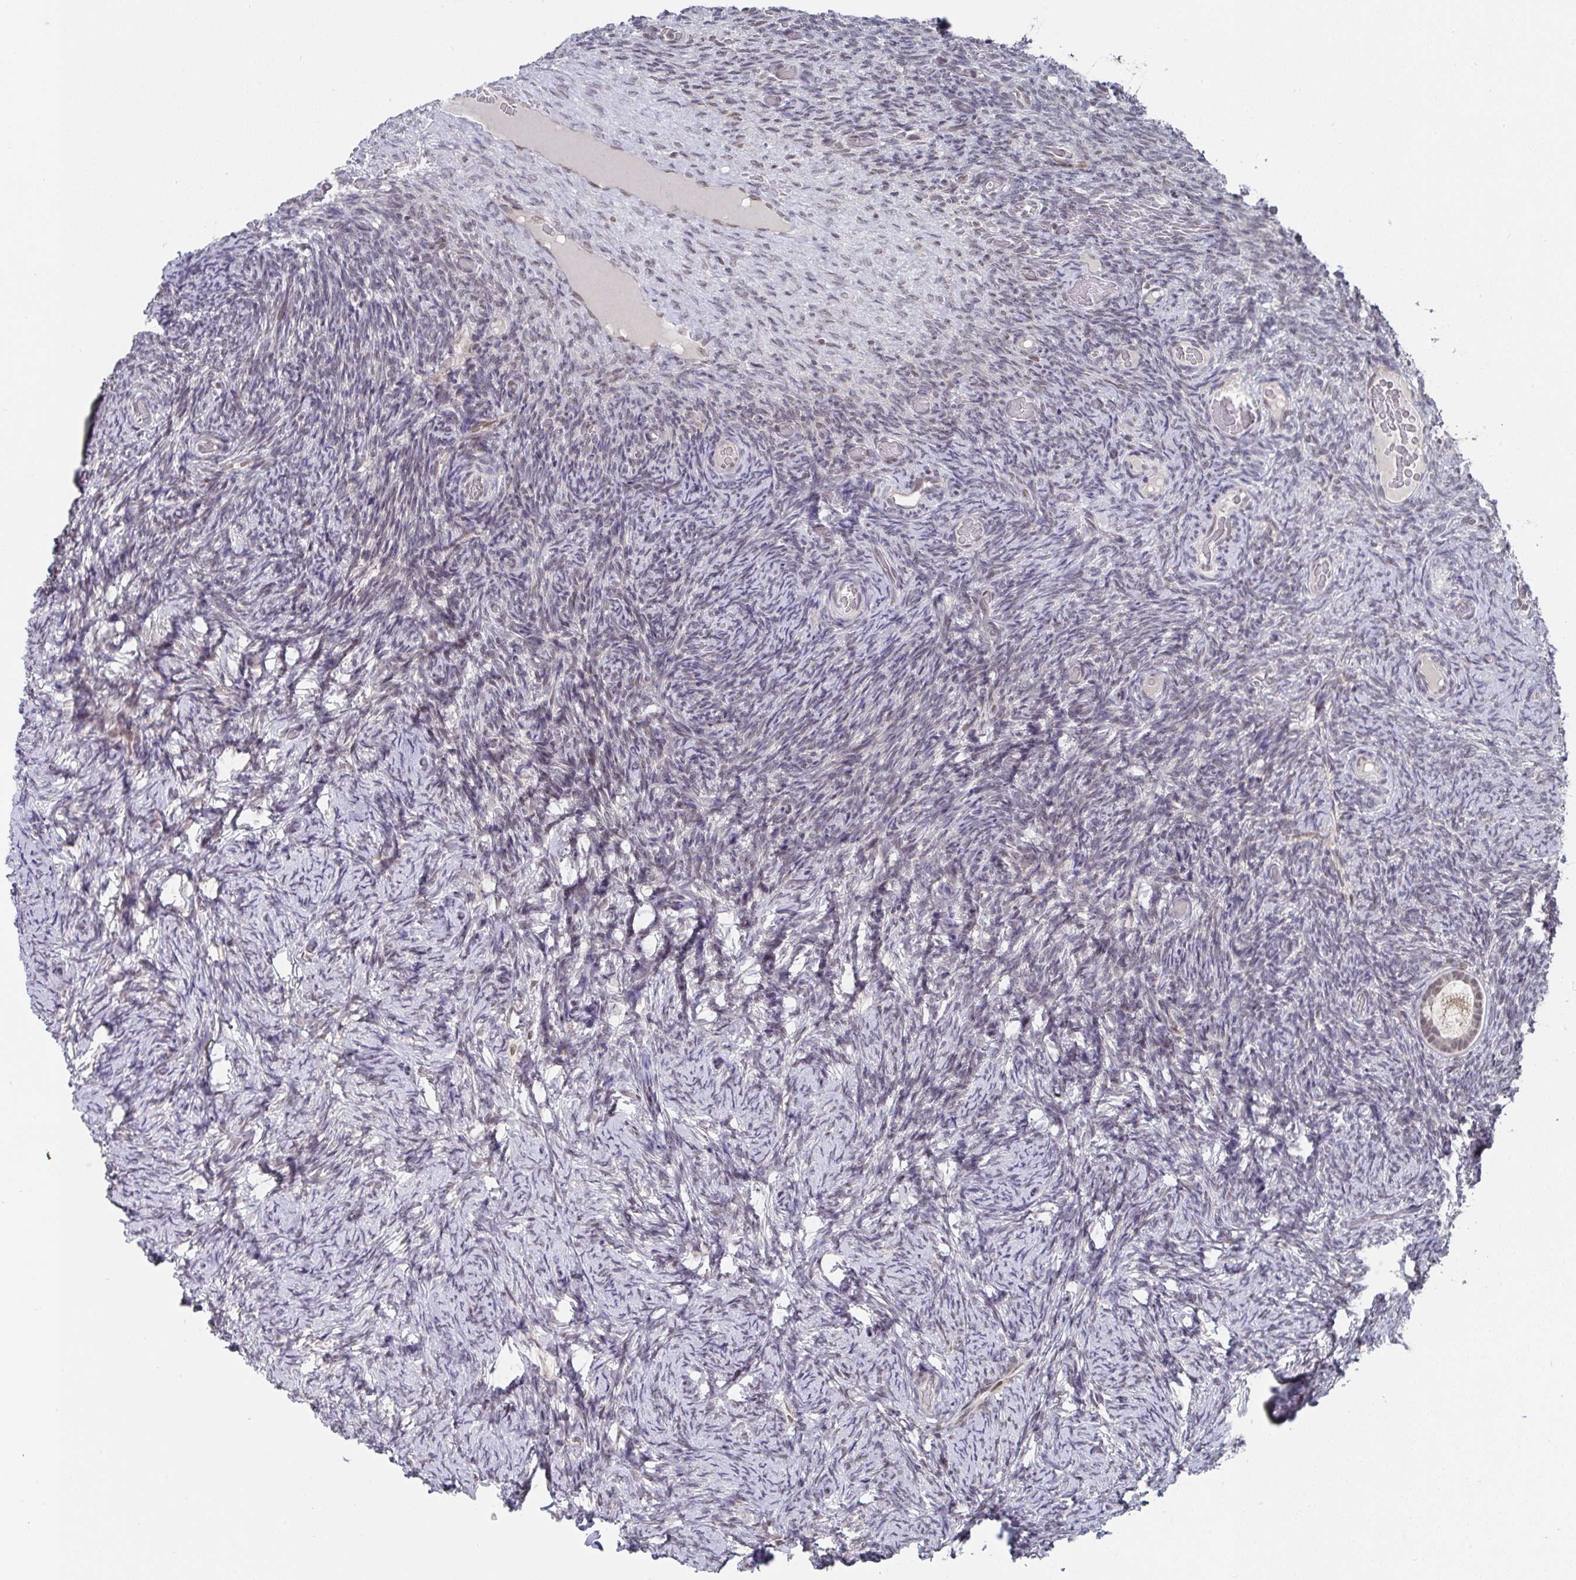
{"staining": {"intensity": "negative", "quantity": "none", "location": "none"}, "tissue": "ovary", "cell_type": "Follicle cells", "image_type": "normal", "snomed": [{"axis": "morphology", "description": "Normal tissue, NOS"}, {"axis": "topography", "description": "Ovary"}], "caption": "High magnification brightfield microscopy of benign ovary stained with DAB (brown) and counterstained with hematoxylin (blue): follicle cells show no significant staining. (DAB immunohistochemistry, high magnification).", "gene": "JMJD1C", "patient": {"sex": "female", "age": 34}}